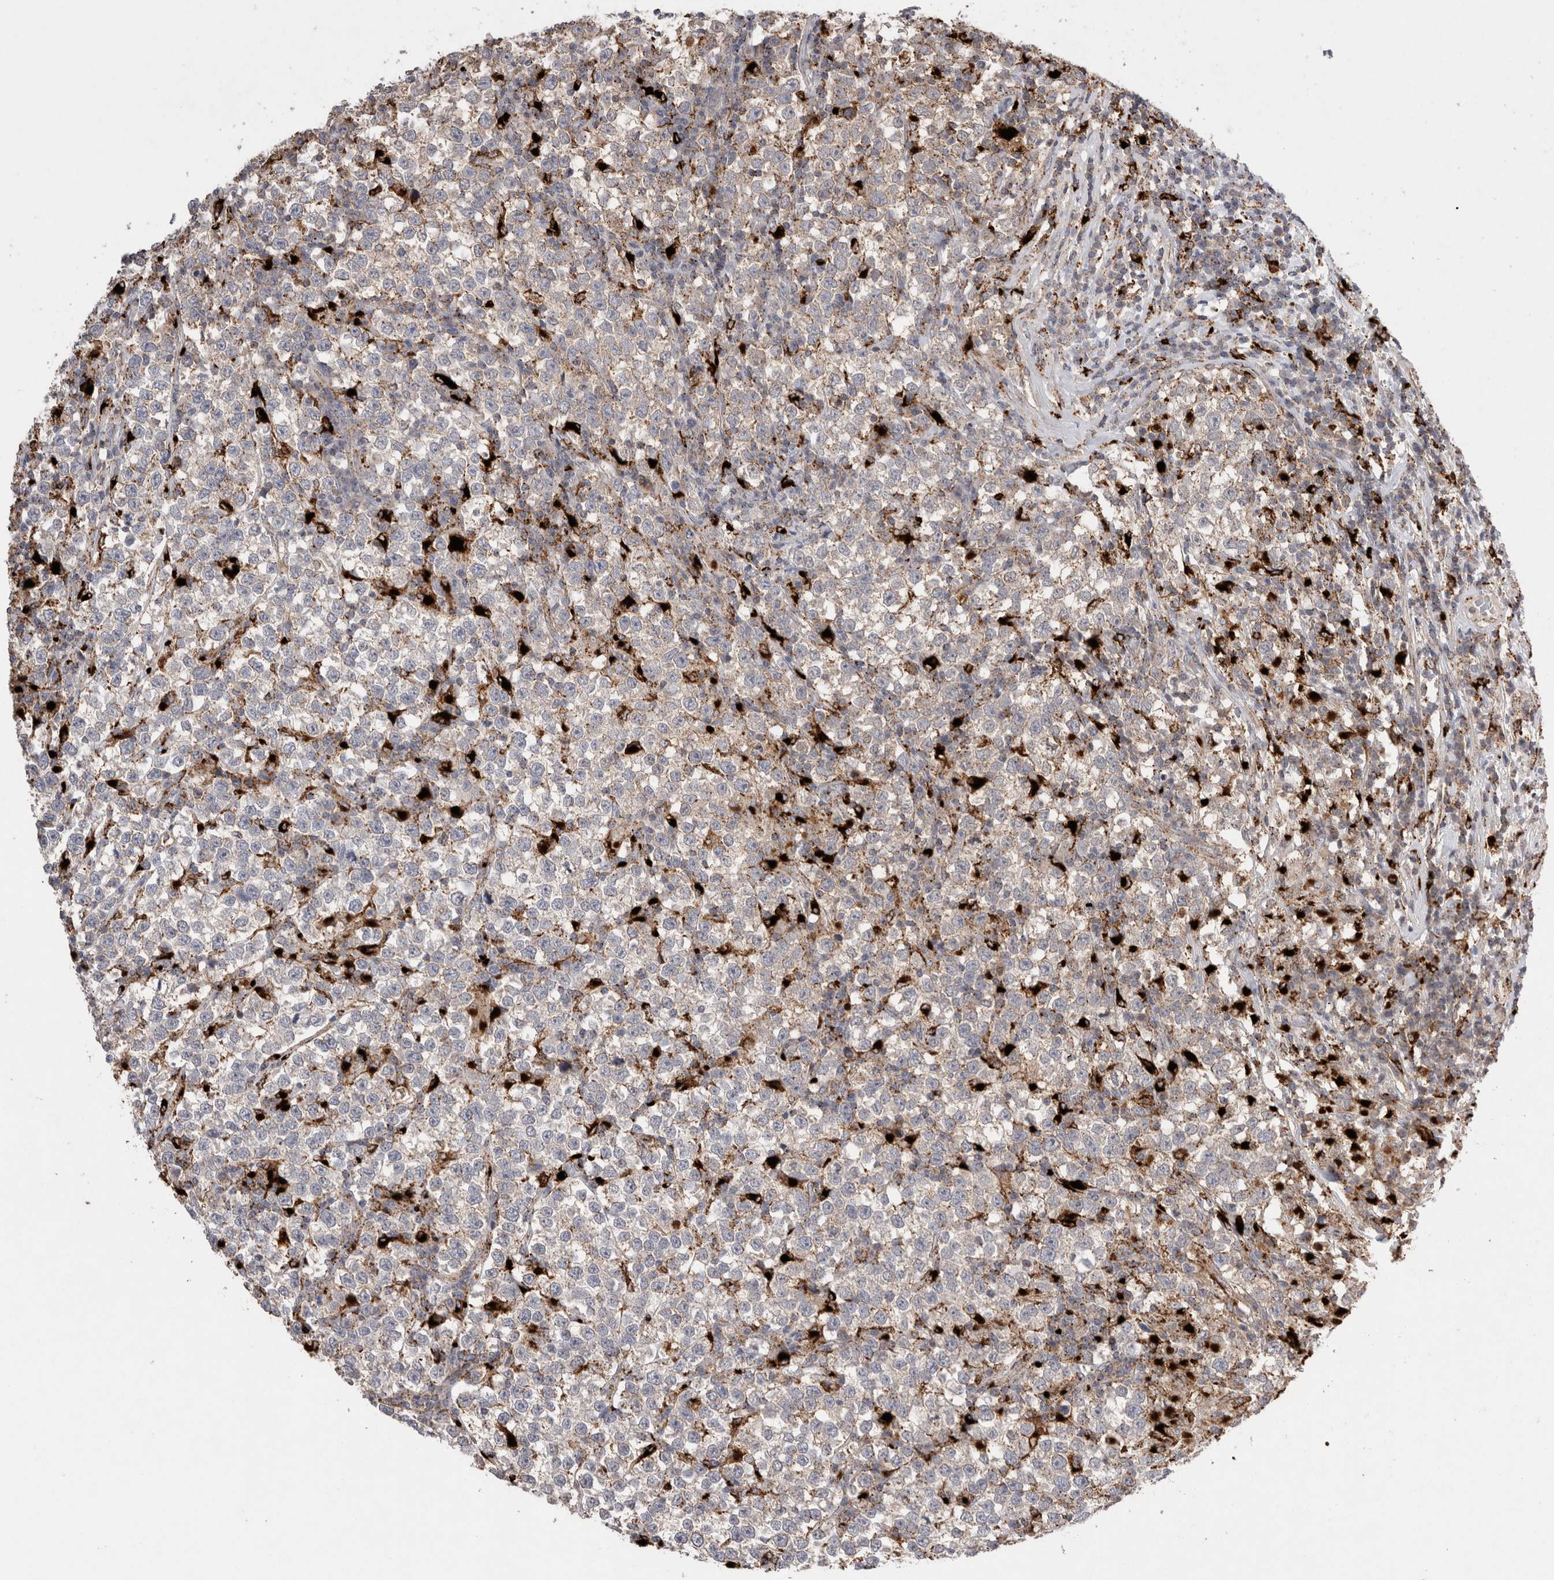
{"staining": {"intensity": "weak", "quantity": "25%-75%", "location": "cytoplasmic/membranous"}, "tissue": "testis cancer", "cell_type": "Tumor cells", "image_type": "cancer", "snomed": [{"axis": "morphology", "description": "Normal tissue, NOS"}, {"axis": "morphology", "description": "Seminoma, NOS"}, {"axis": "topography", "description": "Testis"}], "caption": "DAB (3,3'-diaminobenzidine) immunohistochemical staining of human seminoma (testis) reveals weak cytoplasmic/membranous protein expression in about 25%-75% of tumor cells. The staining is performed using DAB (3,3'-diaminobenzidine) brown chromogen to label protein expression. The nuclei are counter-stained blue using hematoxylin.", "gene": "CTSA", "patient": {"sex": "male", "age": 43}}